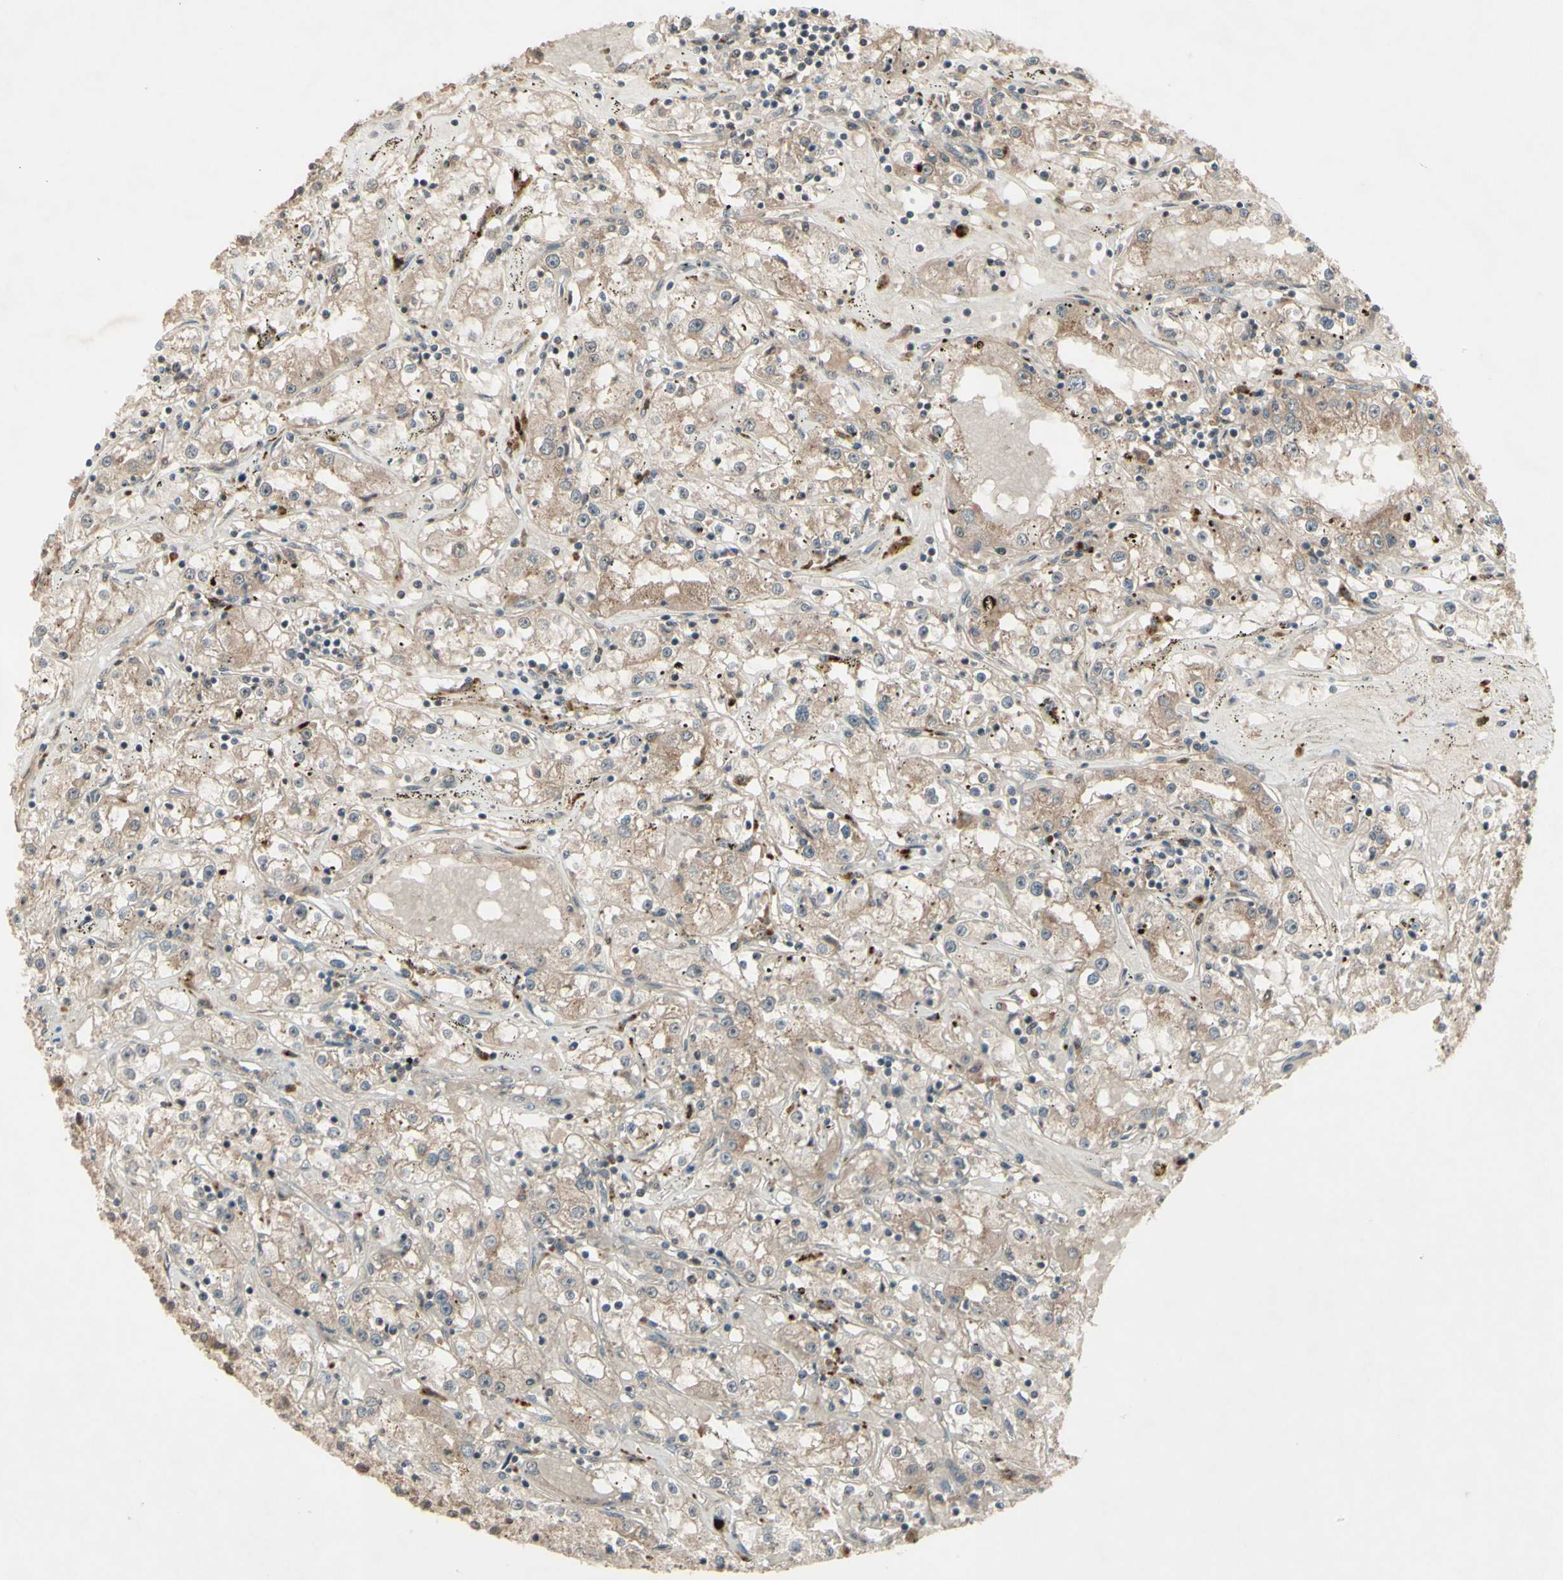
{"staining": {"intensity": "weak", "quantity": ">75%", "location": "cytoplasmic/membranous"}, "tissue": "renal cancer", "cell_type": "Tumor cells", "image_type": "cancer", "snomed": [{"axis": "morphology", "description": "Adenocarcinoma, NOS"}, {"axis": "topography", "description": "Kidney"}], "caption": "A brown stain labels weak cytoplasmic/membranous expression of a protein in human renal cancer (adenocarcinoma) tumor cells. The staining is performed using DAB (3,3'-diaminobenzidine) brown chromogen to label protein expression. The nuclei are counter-stained blue using hematoxylin.", "gene": "MLF2", "patient": {"sex": "male", "age": 56}}